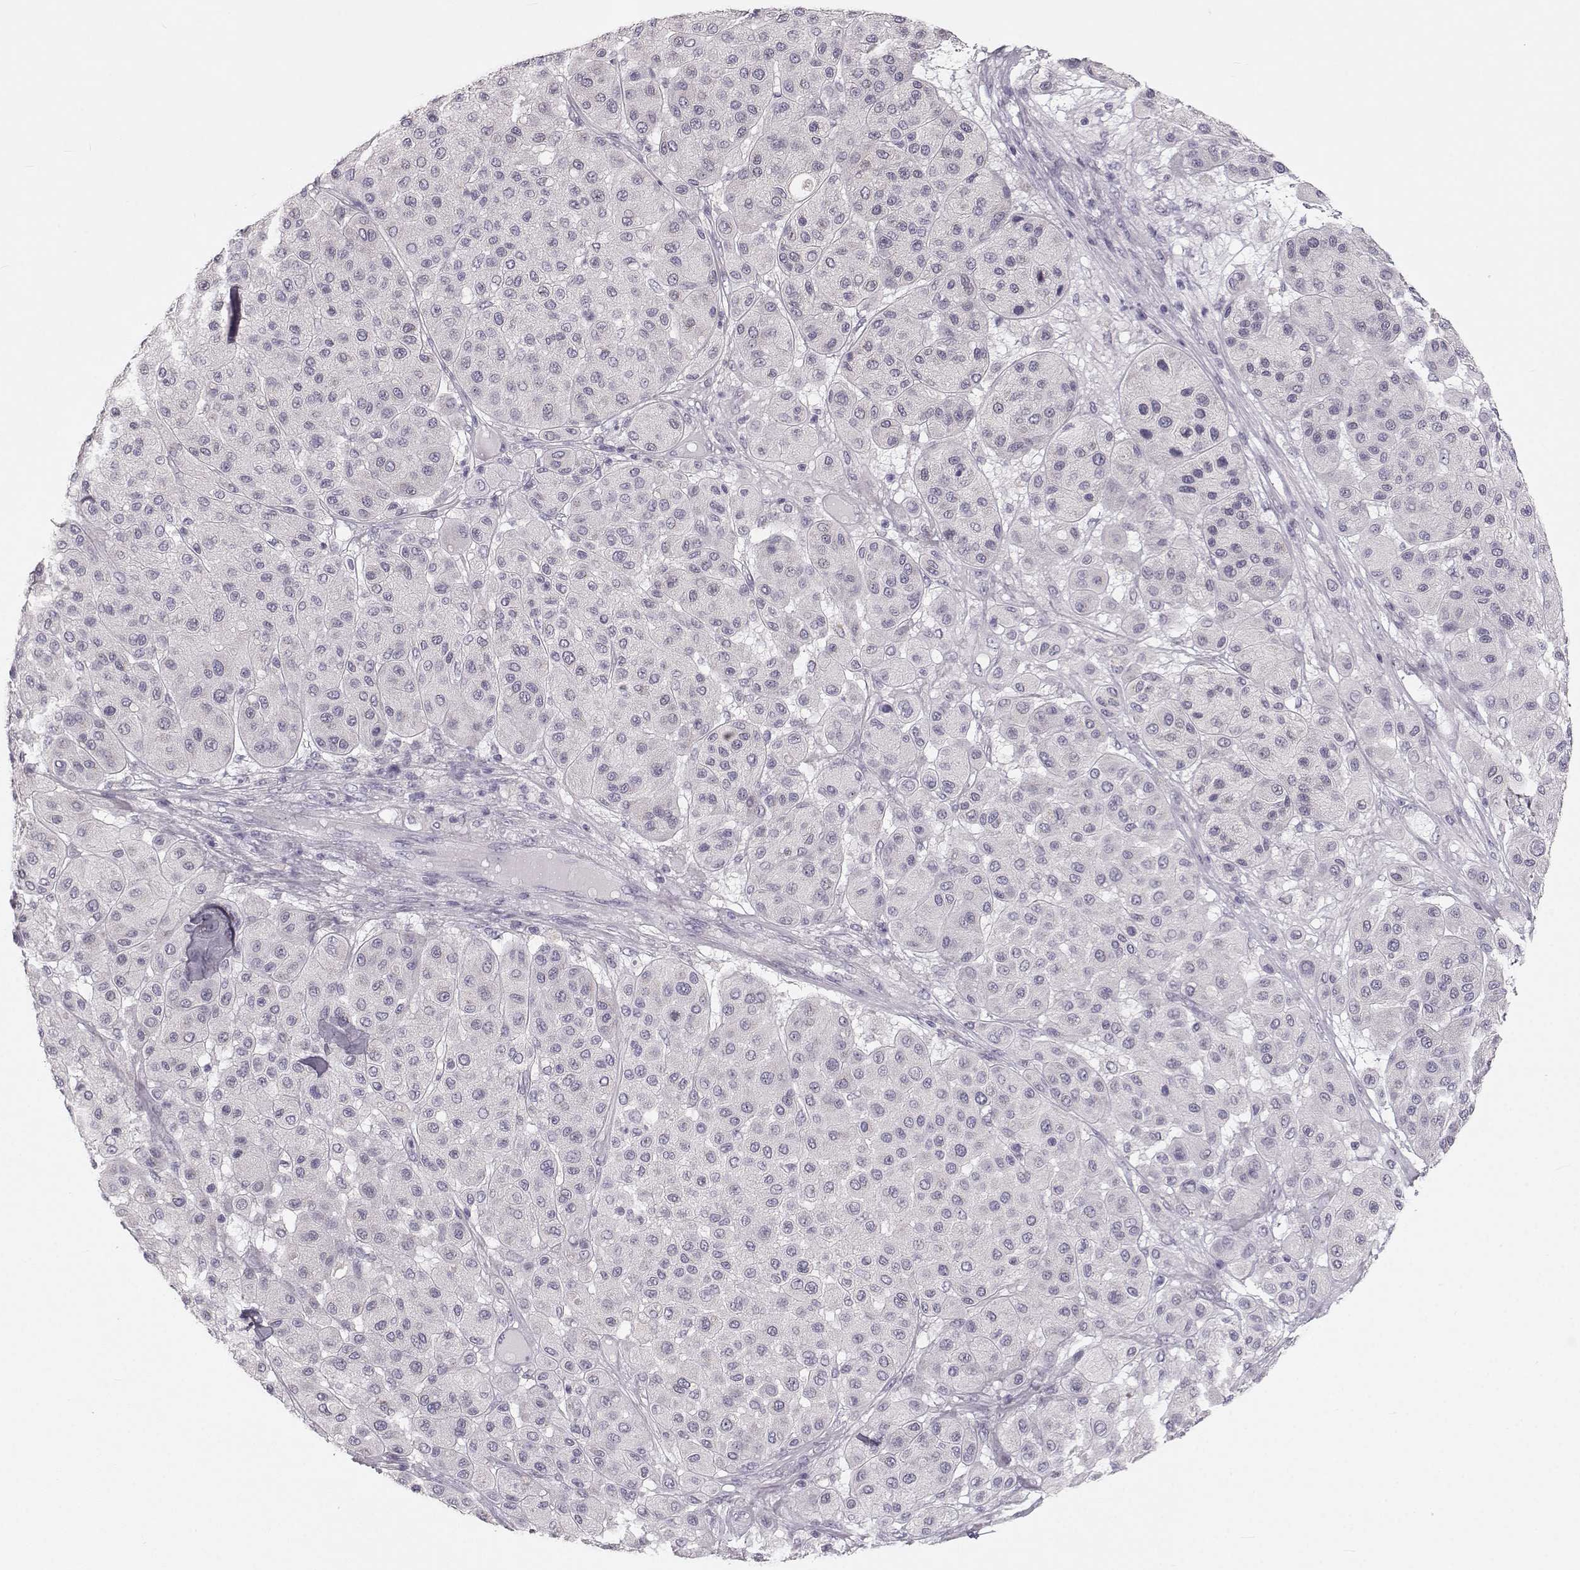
{"staining": {"intensity": "negative", "quantity": "none", "location": "none"}, "tissue": "melanoma", "cell_type": "Tumor cells", "image_type": "cancer", "snomed": [{"axis": "morphology", "description": "Malignant melanoma, Metastatic site"}, {"axis": "topography", "description": "Smooth muscle"}], "caption": "This image is of malignant melanoma (metastatic site) stained with immunohistochemistry (IHC) to label a protein in brown with the nuclei are counter-stained blue. There is no positivity in tumor cells.", "gene": "OIP5", "patient": {"sex": "male", "age": 41}}